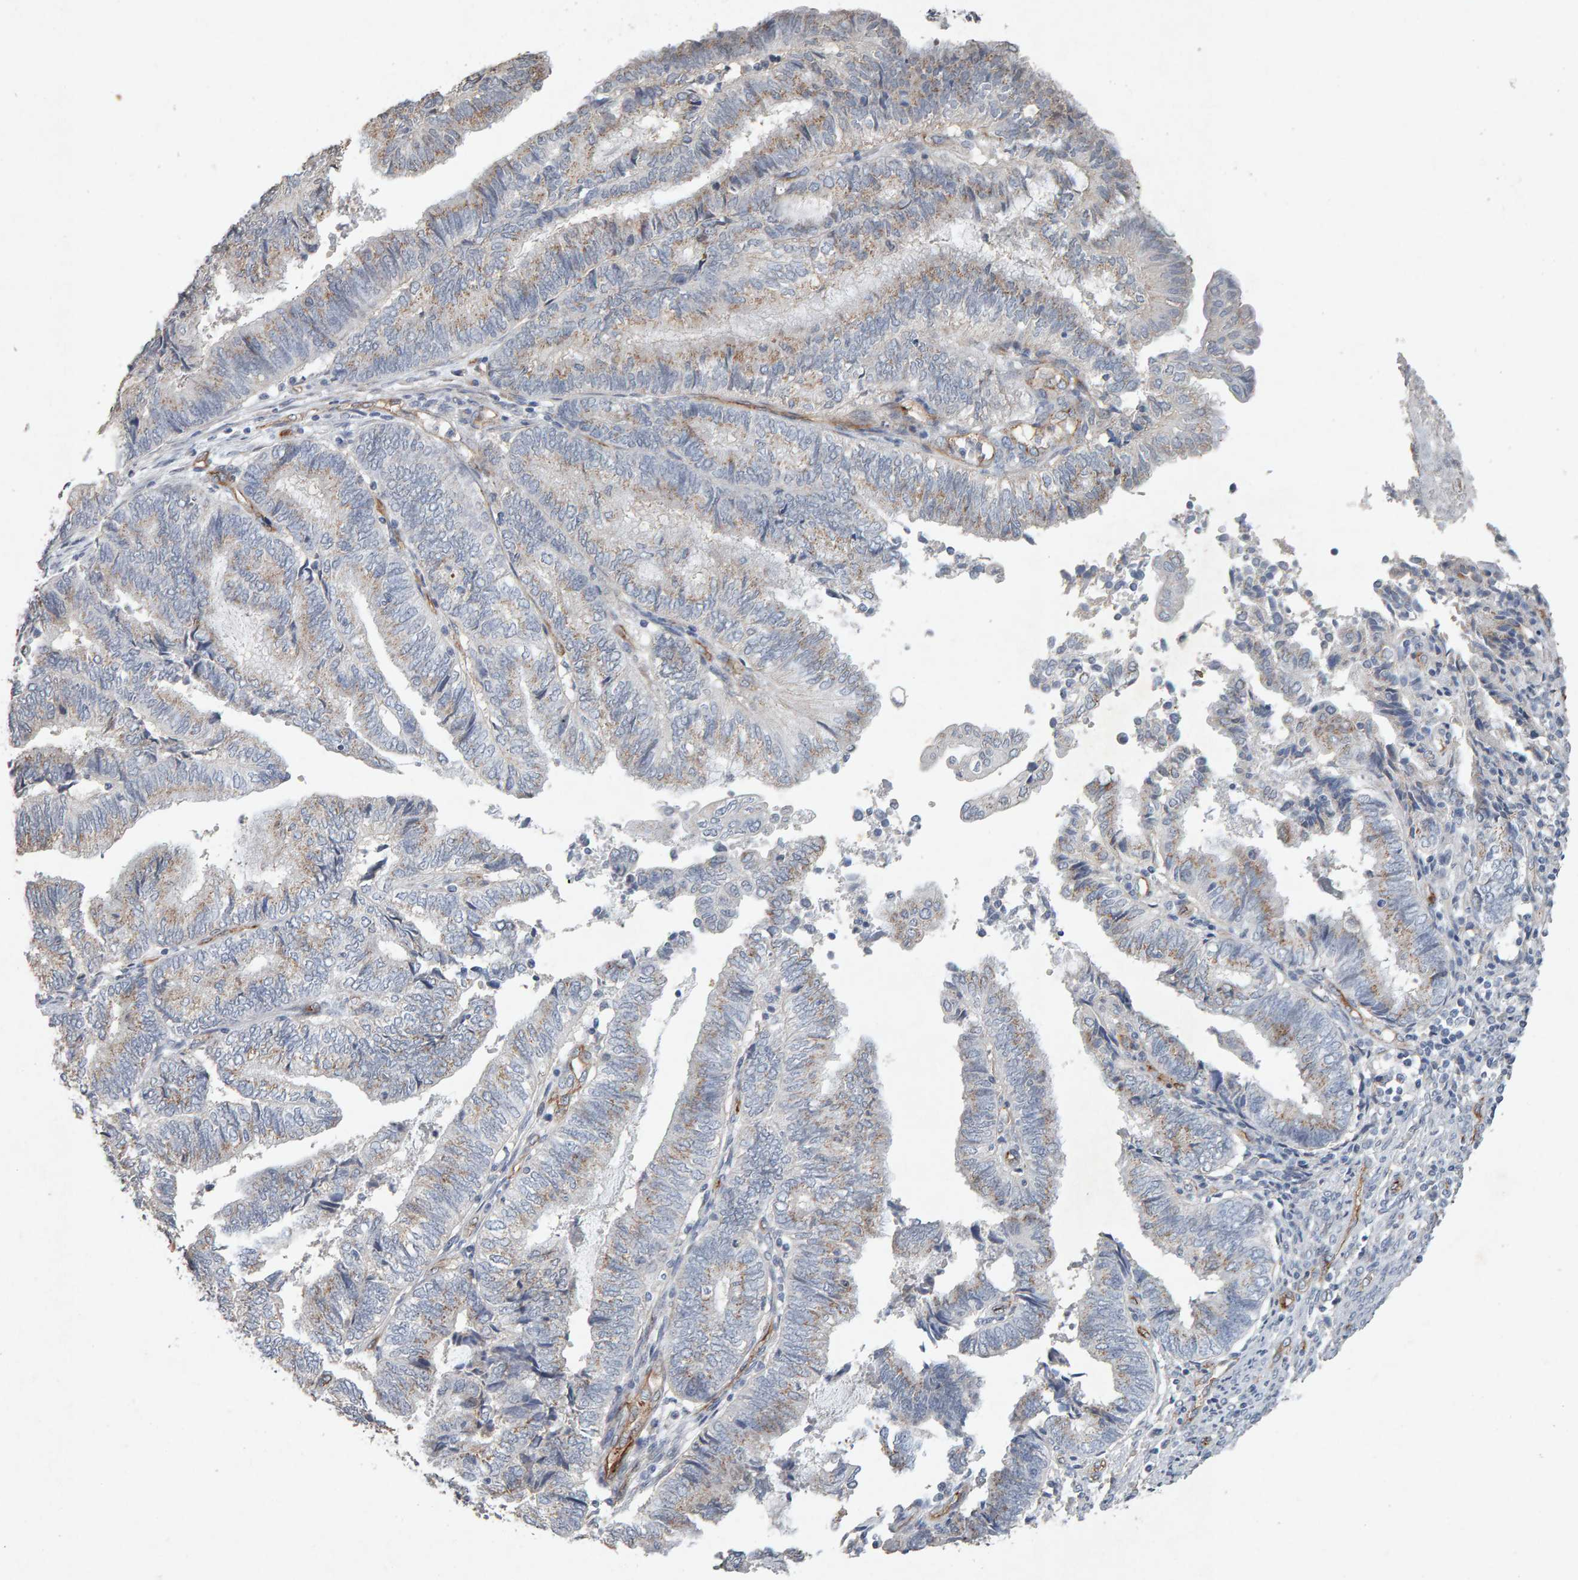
{"staining": {"intensity": "weak", "quantity": "25%-75%", "location": "cytoplasmic/membranous"}, "tissue": "endometrial cancer", "cell_type": "Tumor cells", "image_type": "cancer", "snomed": [{"axis": "morphology", "description": "Adenocarcinoma, NOS"}, {"axis": "topography", "description": "Uterus"}, {"axis": "topography", "description": "Endometrium"}], "caption": "High-magnification brightfield microscopy of endometrial adenocarcinoma stained with DAB (3,3'-diaminobenzidine) (brown) and counterstained with hematoxylin (blue). tumor cells exhibit weak cytoplasmic/membranous positivity is present in approximately25%-75% of cells. (DAB IHC with brightfield microscopy, high magnification).", "gene": "PTPRM", "patient": {"sex": "female", "age": 70}}